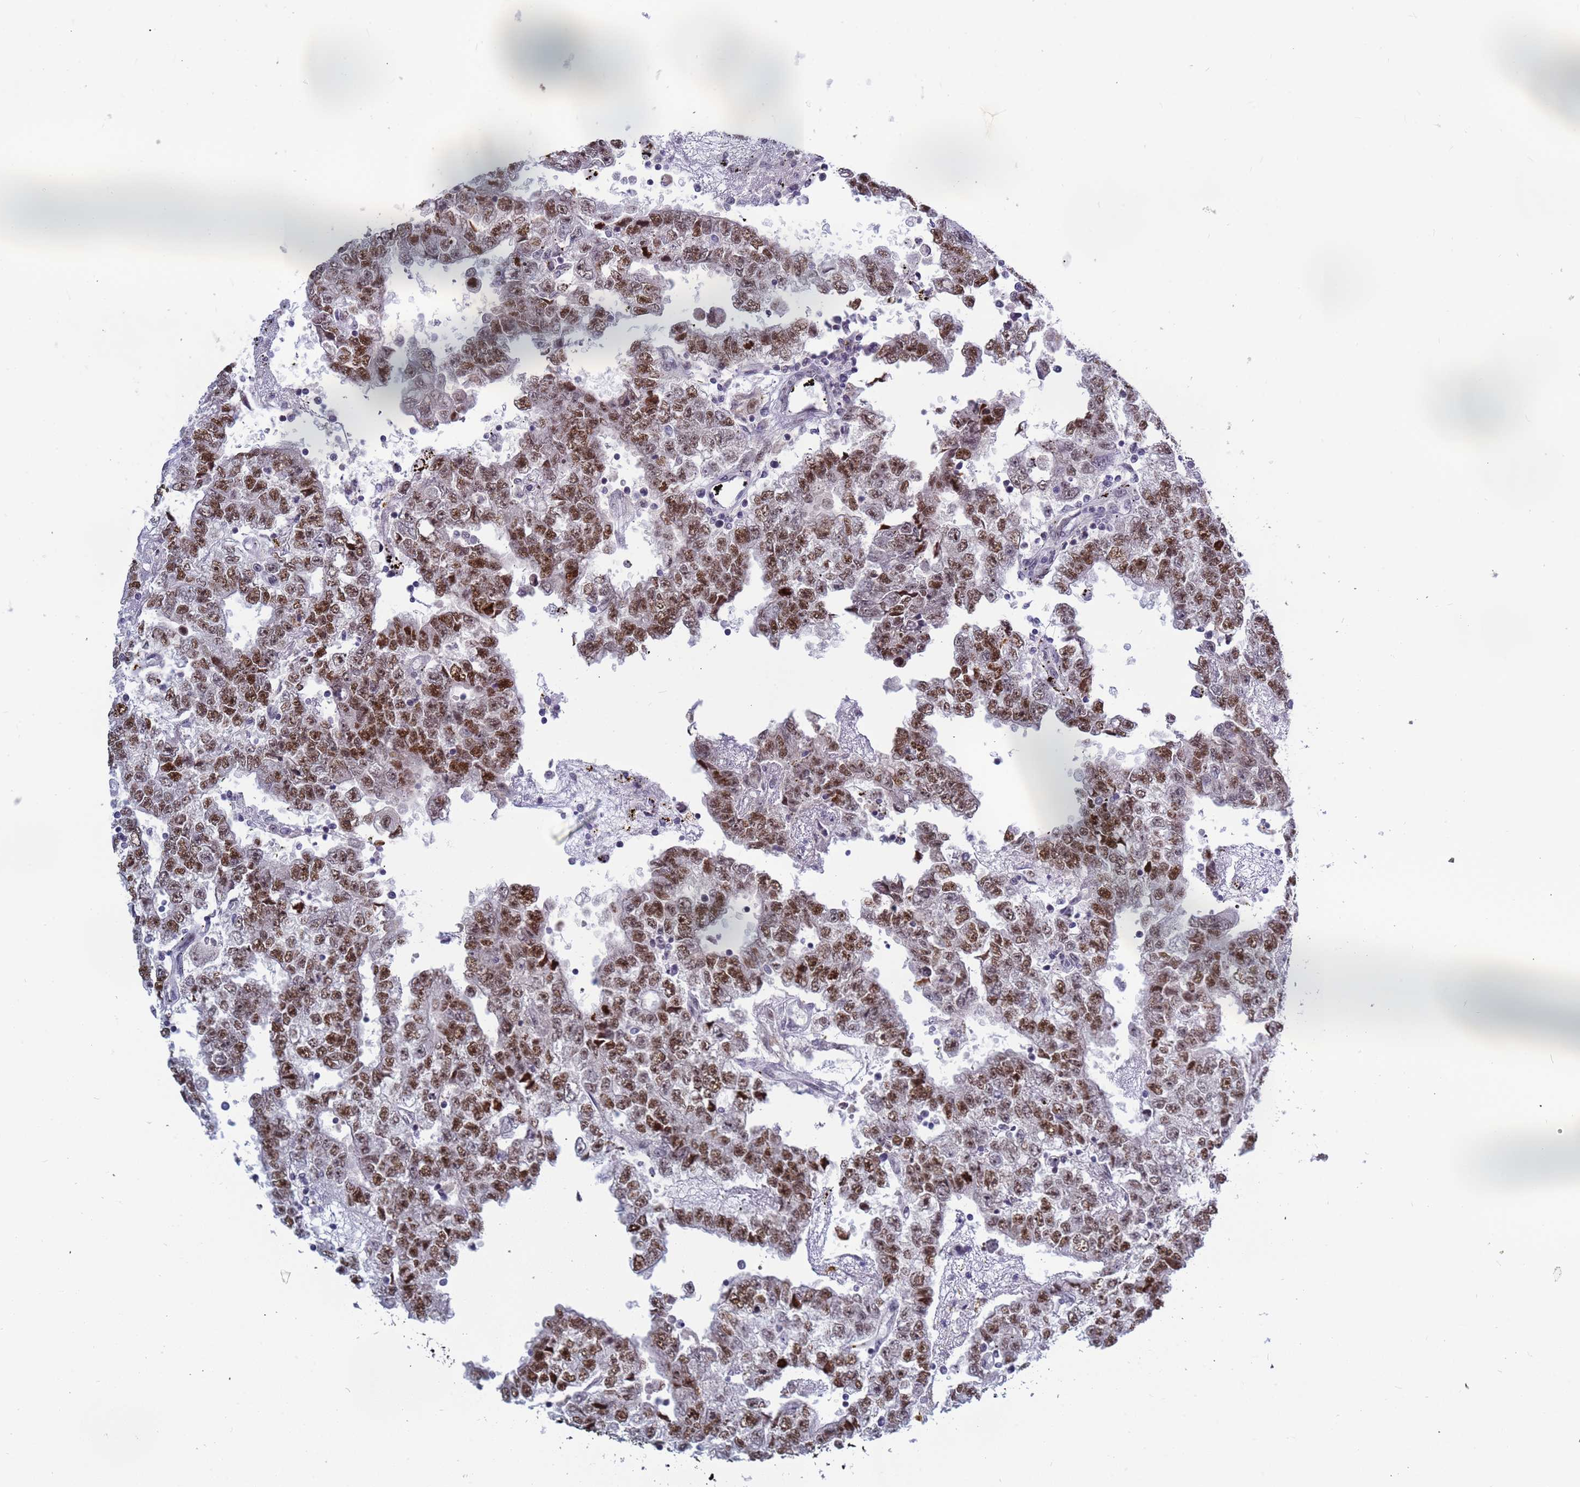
{"staining": {"intensity": "moderate", "quantity": ">75%", "location": "nuclear"}, "tissue": "testis cancer", "cell_type": "Tumor cells", "image_type": "cancer", "snomed": [{"axis": "morphology", "description": "Carcinoma, Embryonal, NOS"}, {"axis": "topography", "description": "Testis"}], "caption": "Immunohistochemical staining of human testis cancer exhibits moderate nuclear protein expression in approximately >75% of tumor cells.", "gene": "CXorf65", "patient": {"sex": "male", "age": 25}}